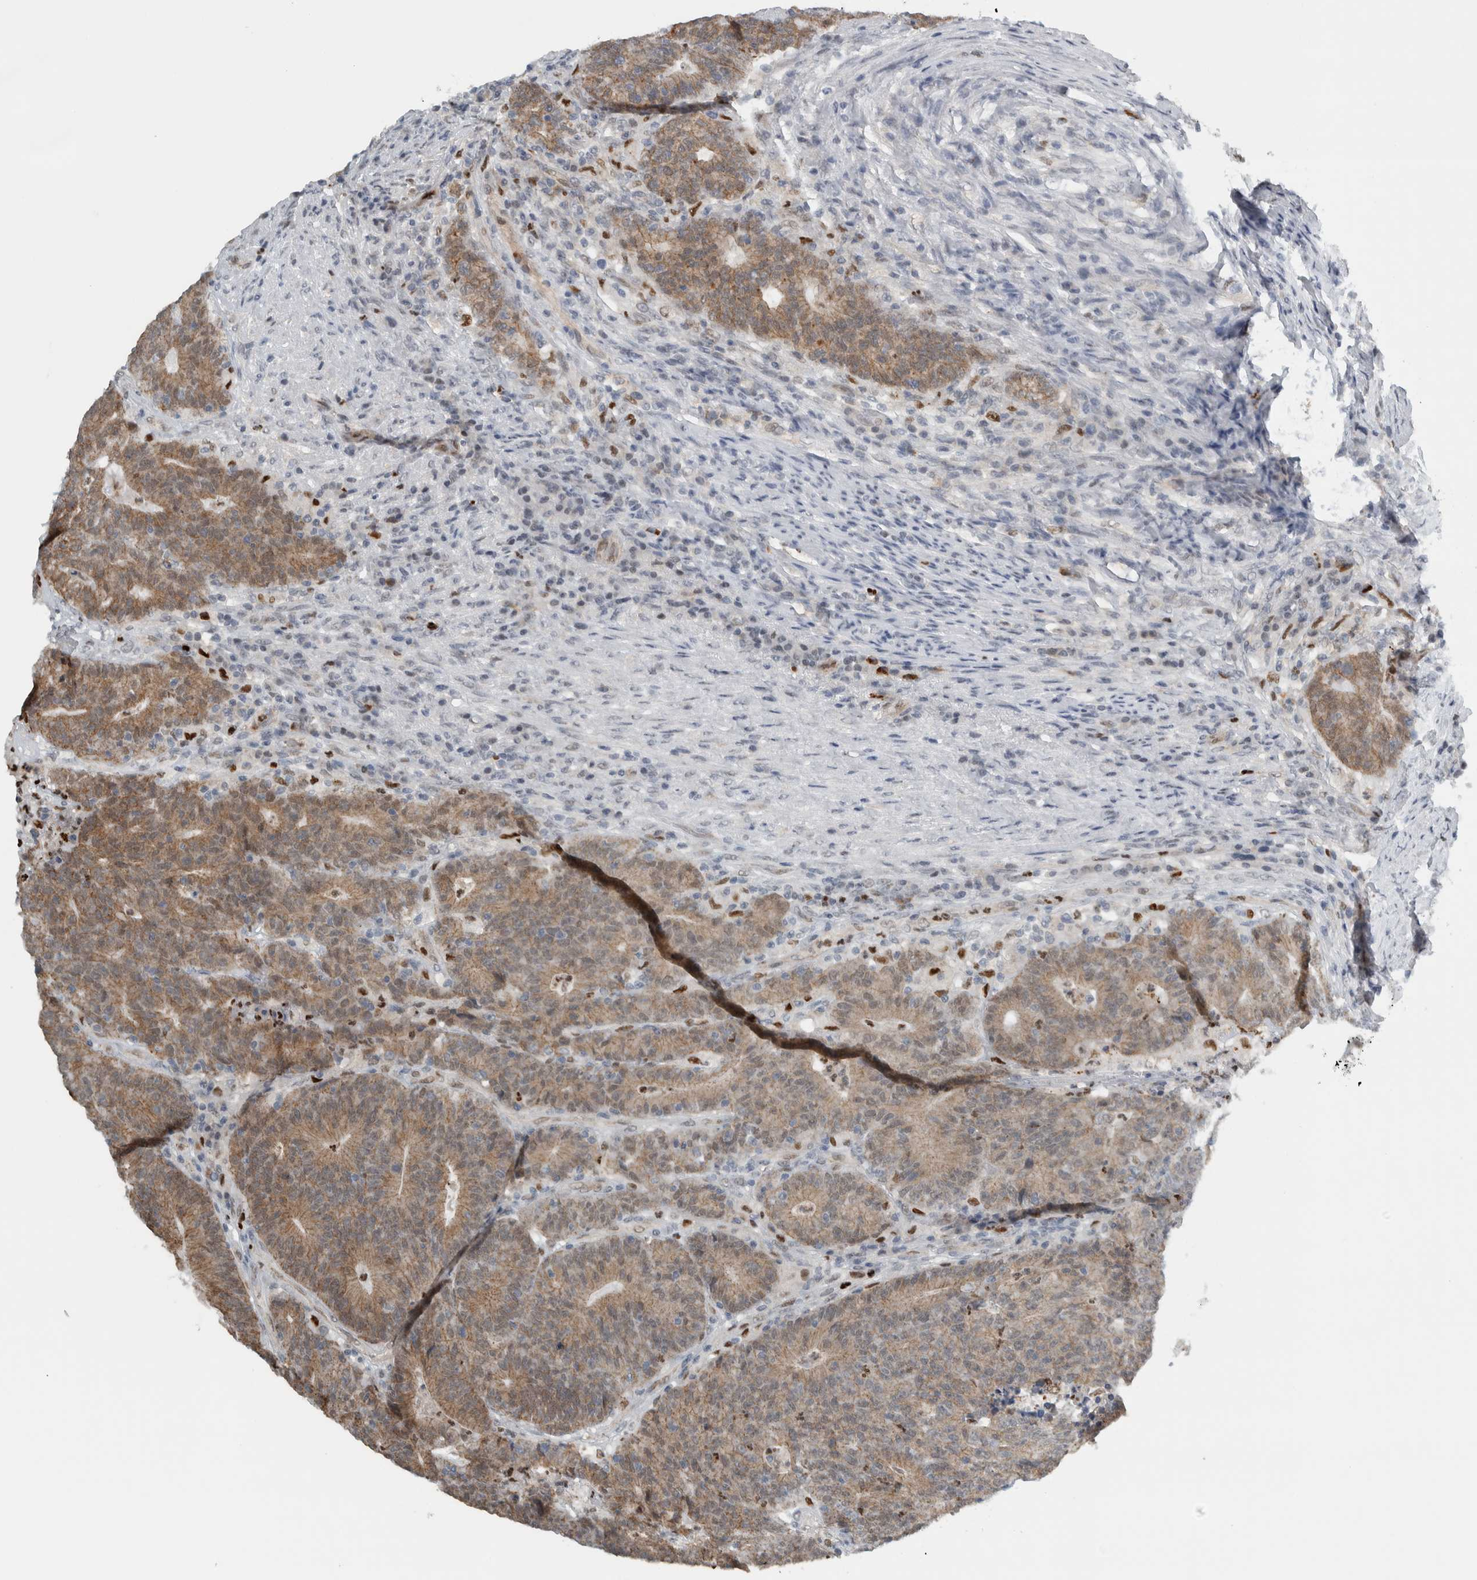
{"staining": {"intensity": "moderate", "quantity": ">75%", "location": "cytoplasmic/membranous"}, "tissue": "colorectal cancer", "cell_type": "Tumor cells", "image_type": "cancer", "snomed": [{"axis": "morphology", "description": "Normal tissue, NOS"}, {"axis": "morphology", "description": "Adenocarcinoma, NOS"}, {"axis": "topography", "description": "Colon"}], "caption": "DAB immunohistochemical staining of adenocarcinoma (colorectal) displays moderate cytoplasmic/membranous protein staining in approximately >75% of tumor cells.", "gene": "ADPRM", "patient": {"sex": "female", "age": 75}}